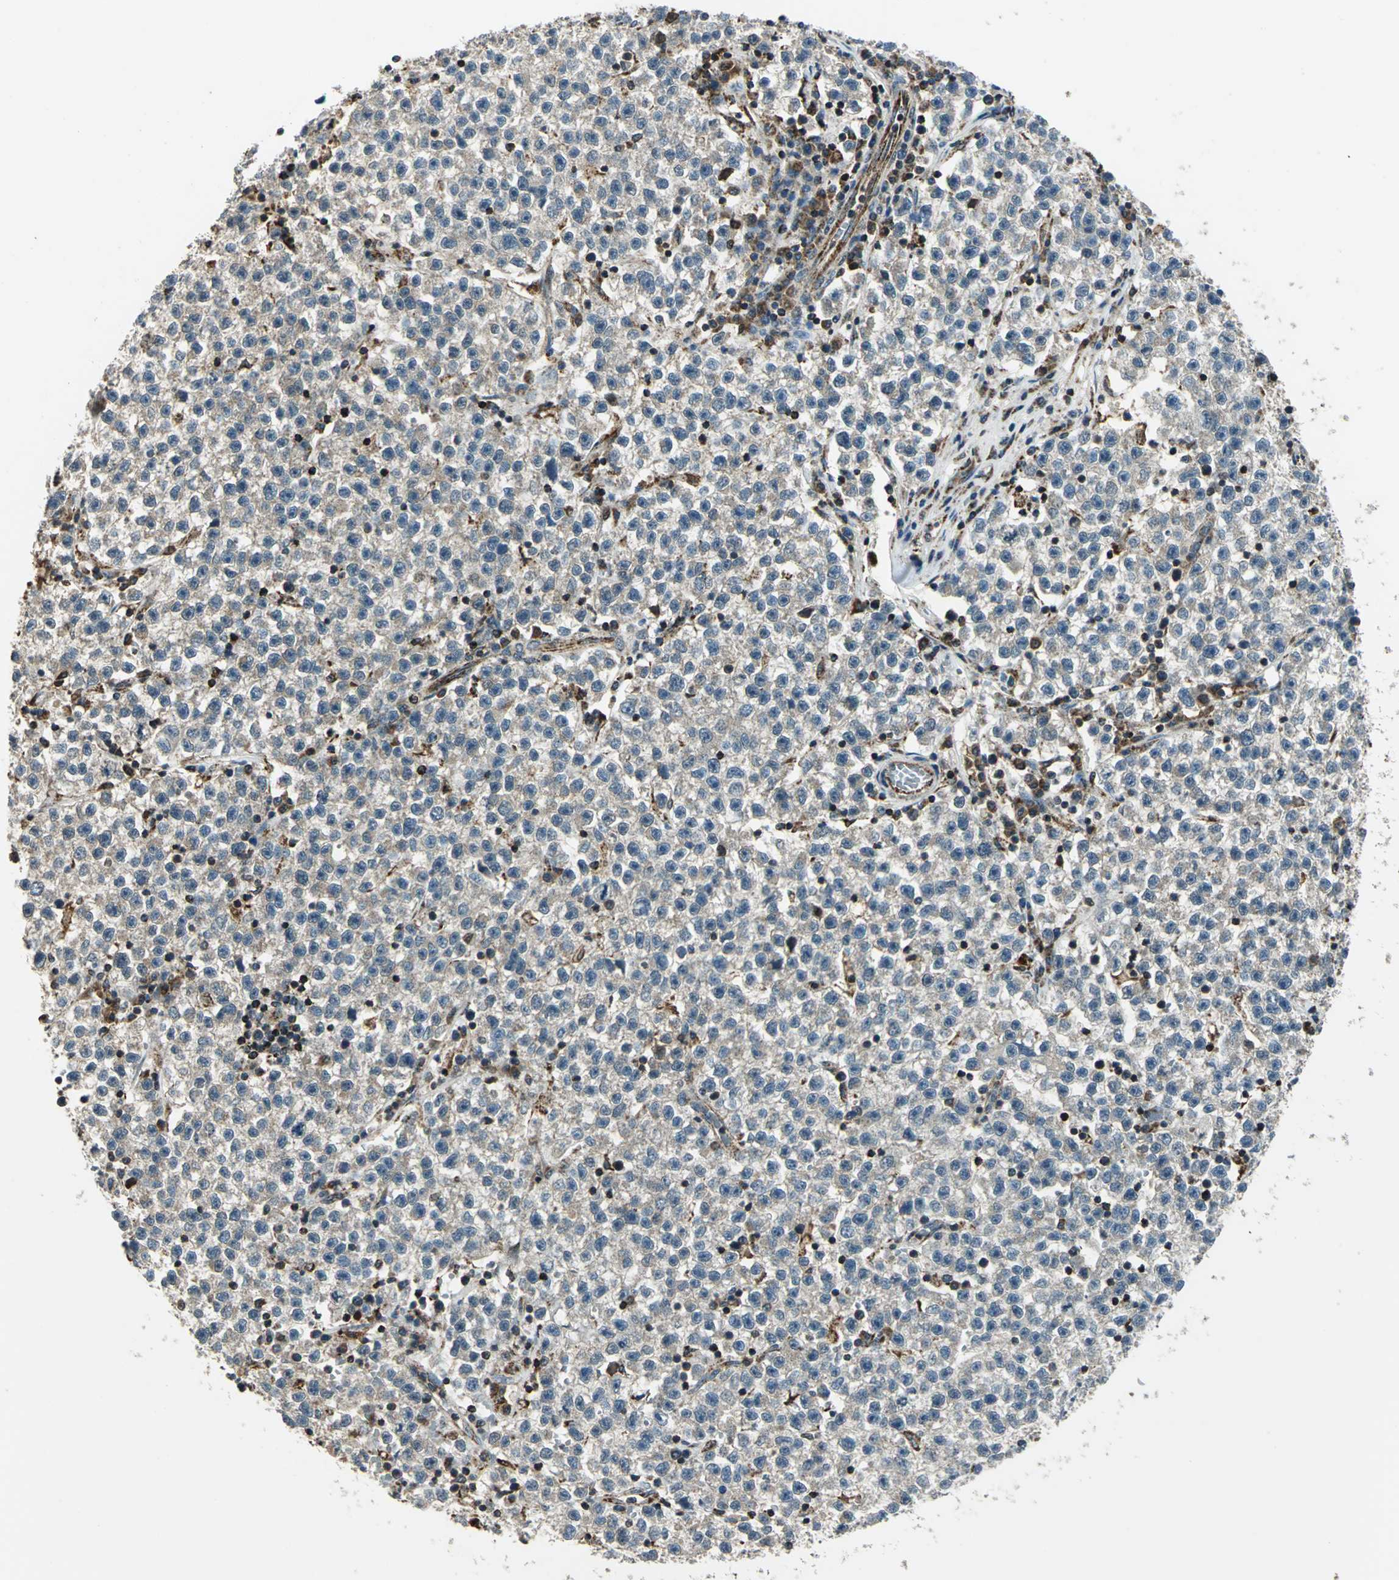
{"staining": {"intensity": "weak", "quantity": ">75%", "location": "cytoplasmic/membranous"}, "tissue": "testis cancer", "cell_type": "Tumor cells", "image_type": "cancer", "snomed": [{"axis": "morphology", "description": "Seminoma, NOS"}, {"axis": "topography", "description": "Testis"}], "caption": "Tumor cells exhibit weak cytoplasmic/membranous expression in about >75% of cells in testis cancer (seminoma).", "gene": "NUDT2", "patient": {"sex": "male", "age": 22}}